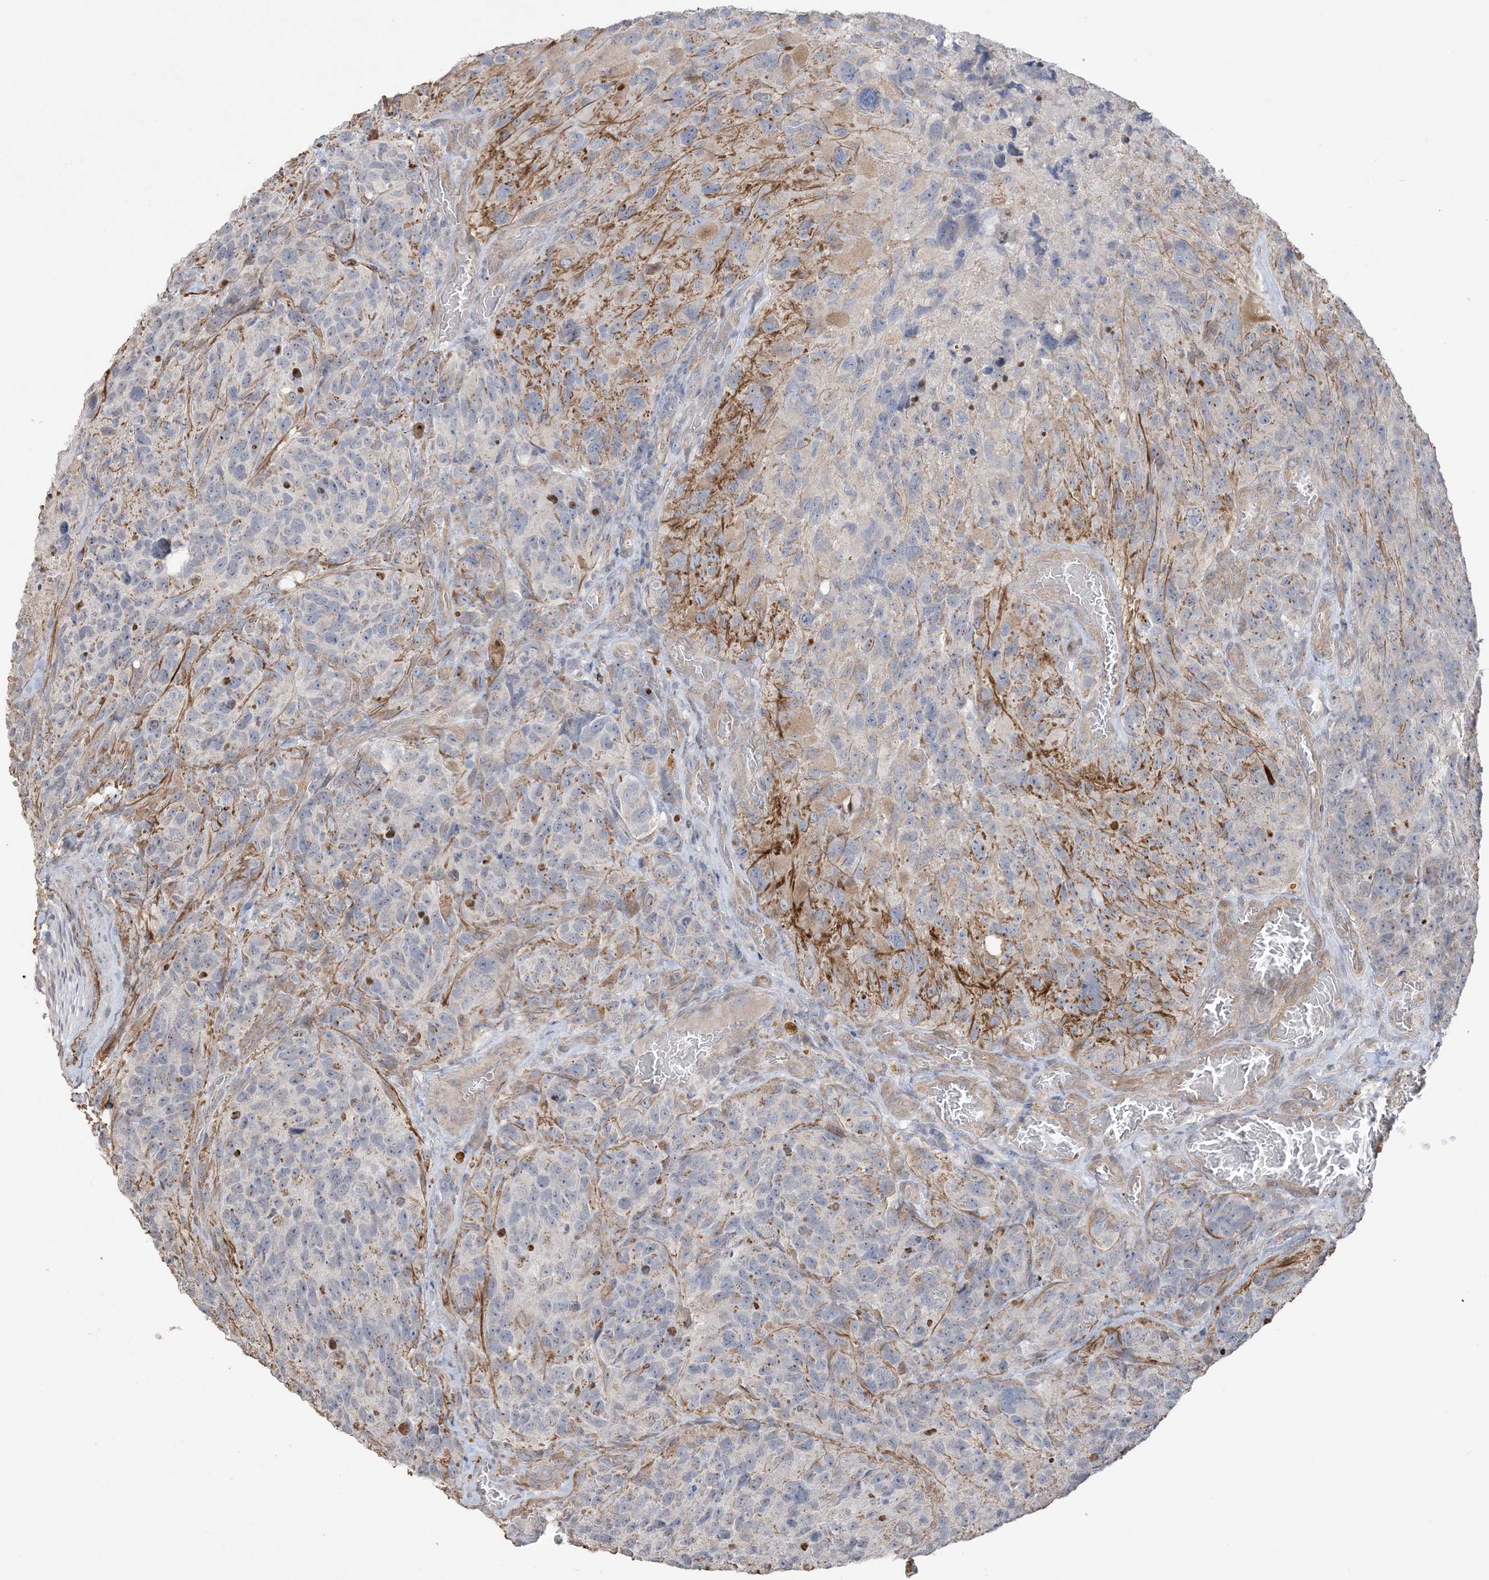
{"staining": {"intensity": "weak", "quantity": "<25%", "location": "cytoplasmic/membranous"}, "tissue": "glioma", "cell_type": "Tumor cells", "image_type": "cancer", "snomed": [{"axis": "morphology", "description": "Glioma, malignant, High grade"}, {"axis": "topography", "description": "Brain"}], "caption": "Glioma was stained to show a protein in brown. There is no significant positivity in tumor cells. (Stains: DAB IHC with hematoxylin counter stain, Microscopy: brightfield microscopy at high magnification).", "gene": "XRN1", "patient": {"sex": "male", "age": 69}}